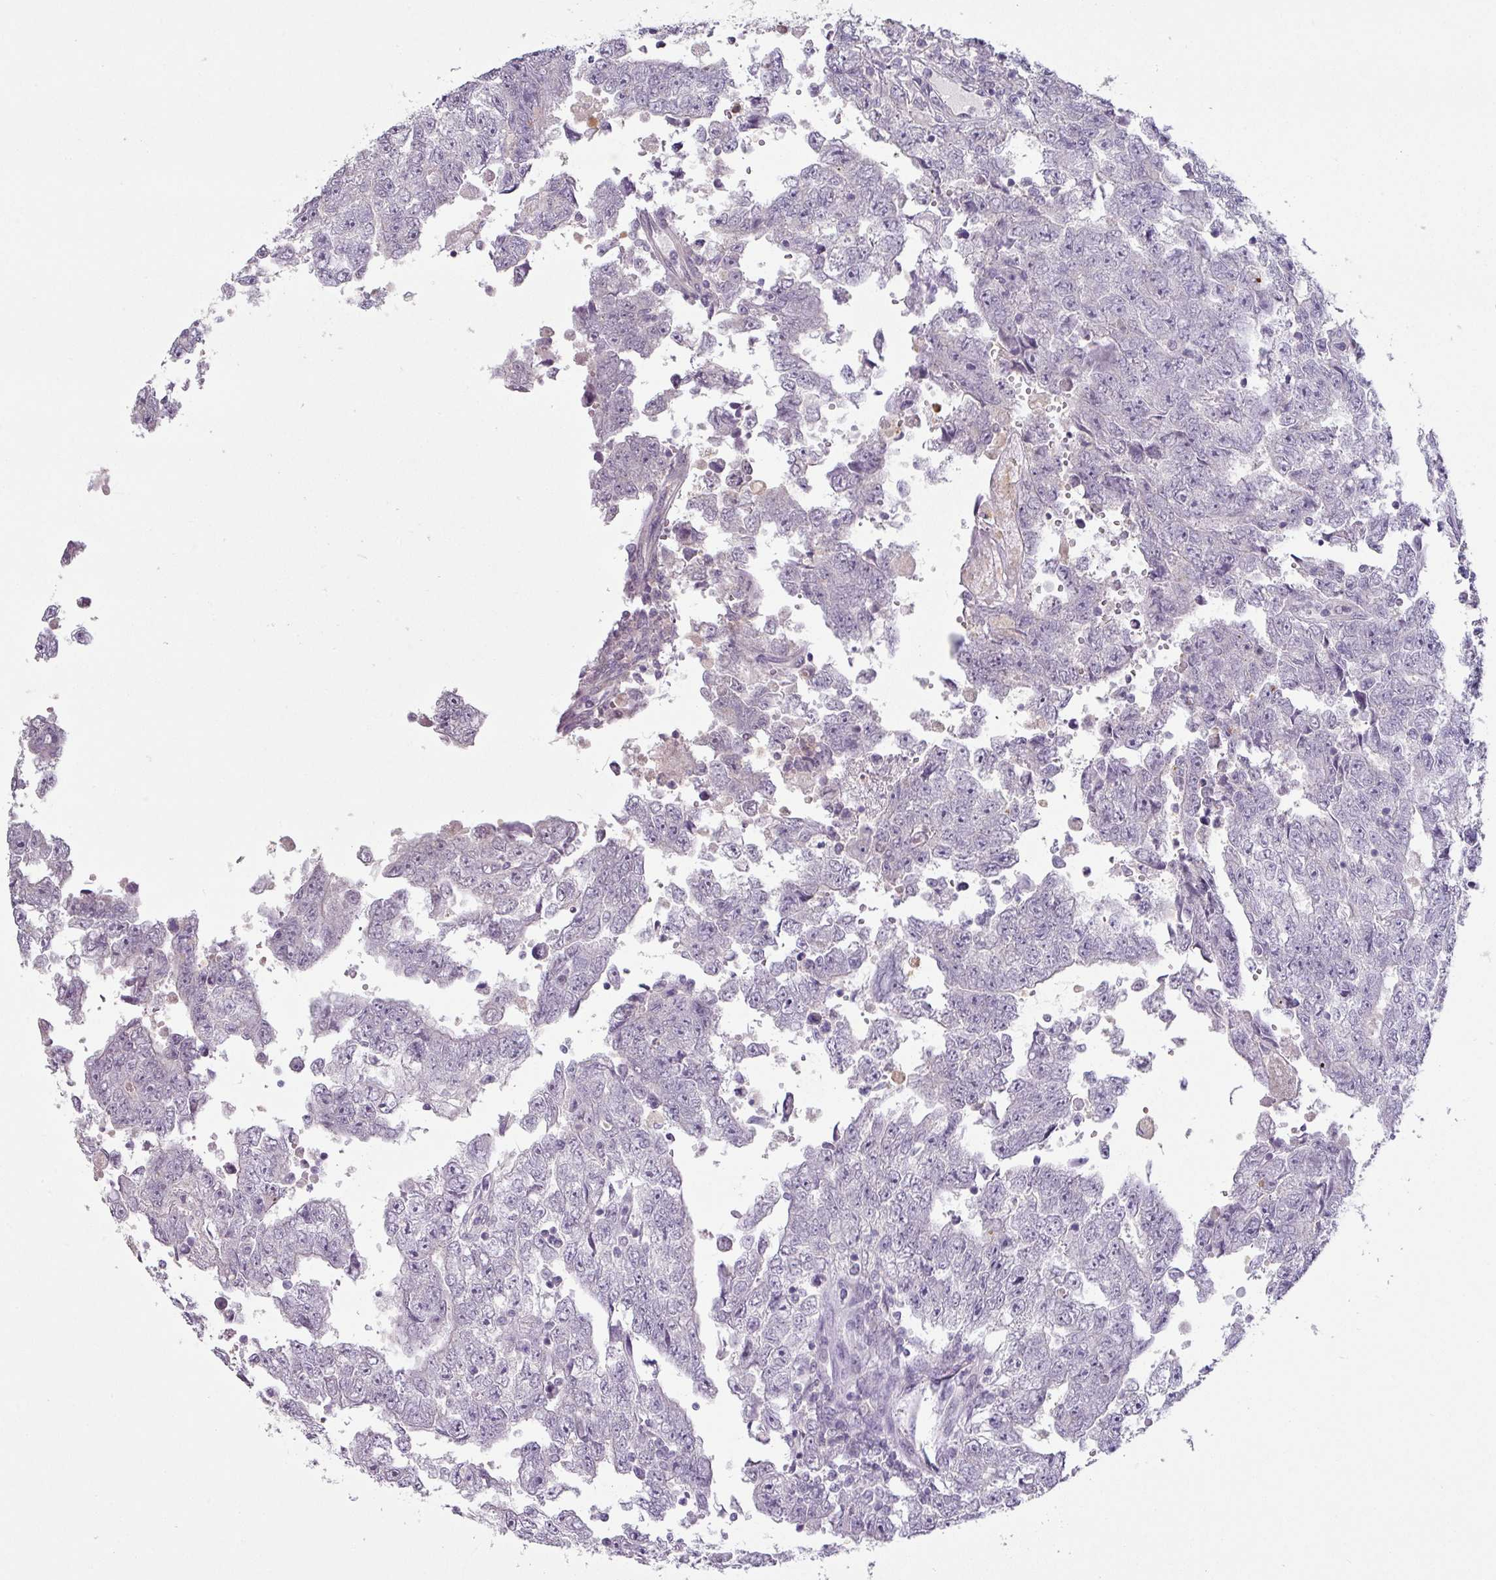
{"staining": {"intensity": "negative", "quantity": "none", "location": "none"}, "tissue": "testis cancer", "cell_type": "Tumor cells", "image_type": "cancer", "snomed": [{"axis": "morphology", "description": "Carcinoma, Embryonal, NOS"}, {"axis": "topography", "description": "Testis"}], "caption": "Immunohistochemical staining of human testis cancer demonstrates no significant positivity in tumor cells.", "gene": "MAGEC3", "patient": {"sex": "male", "age": 25}}